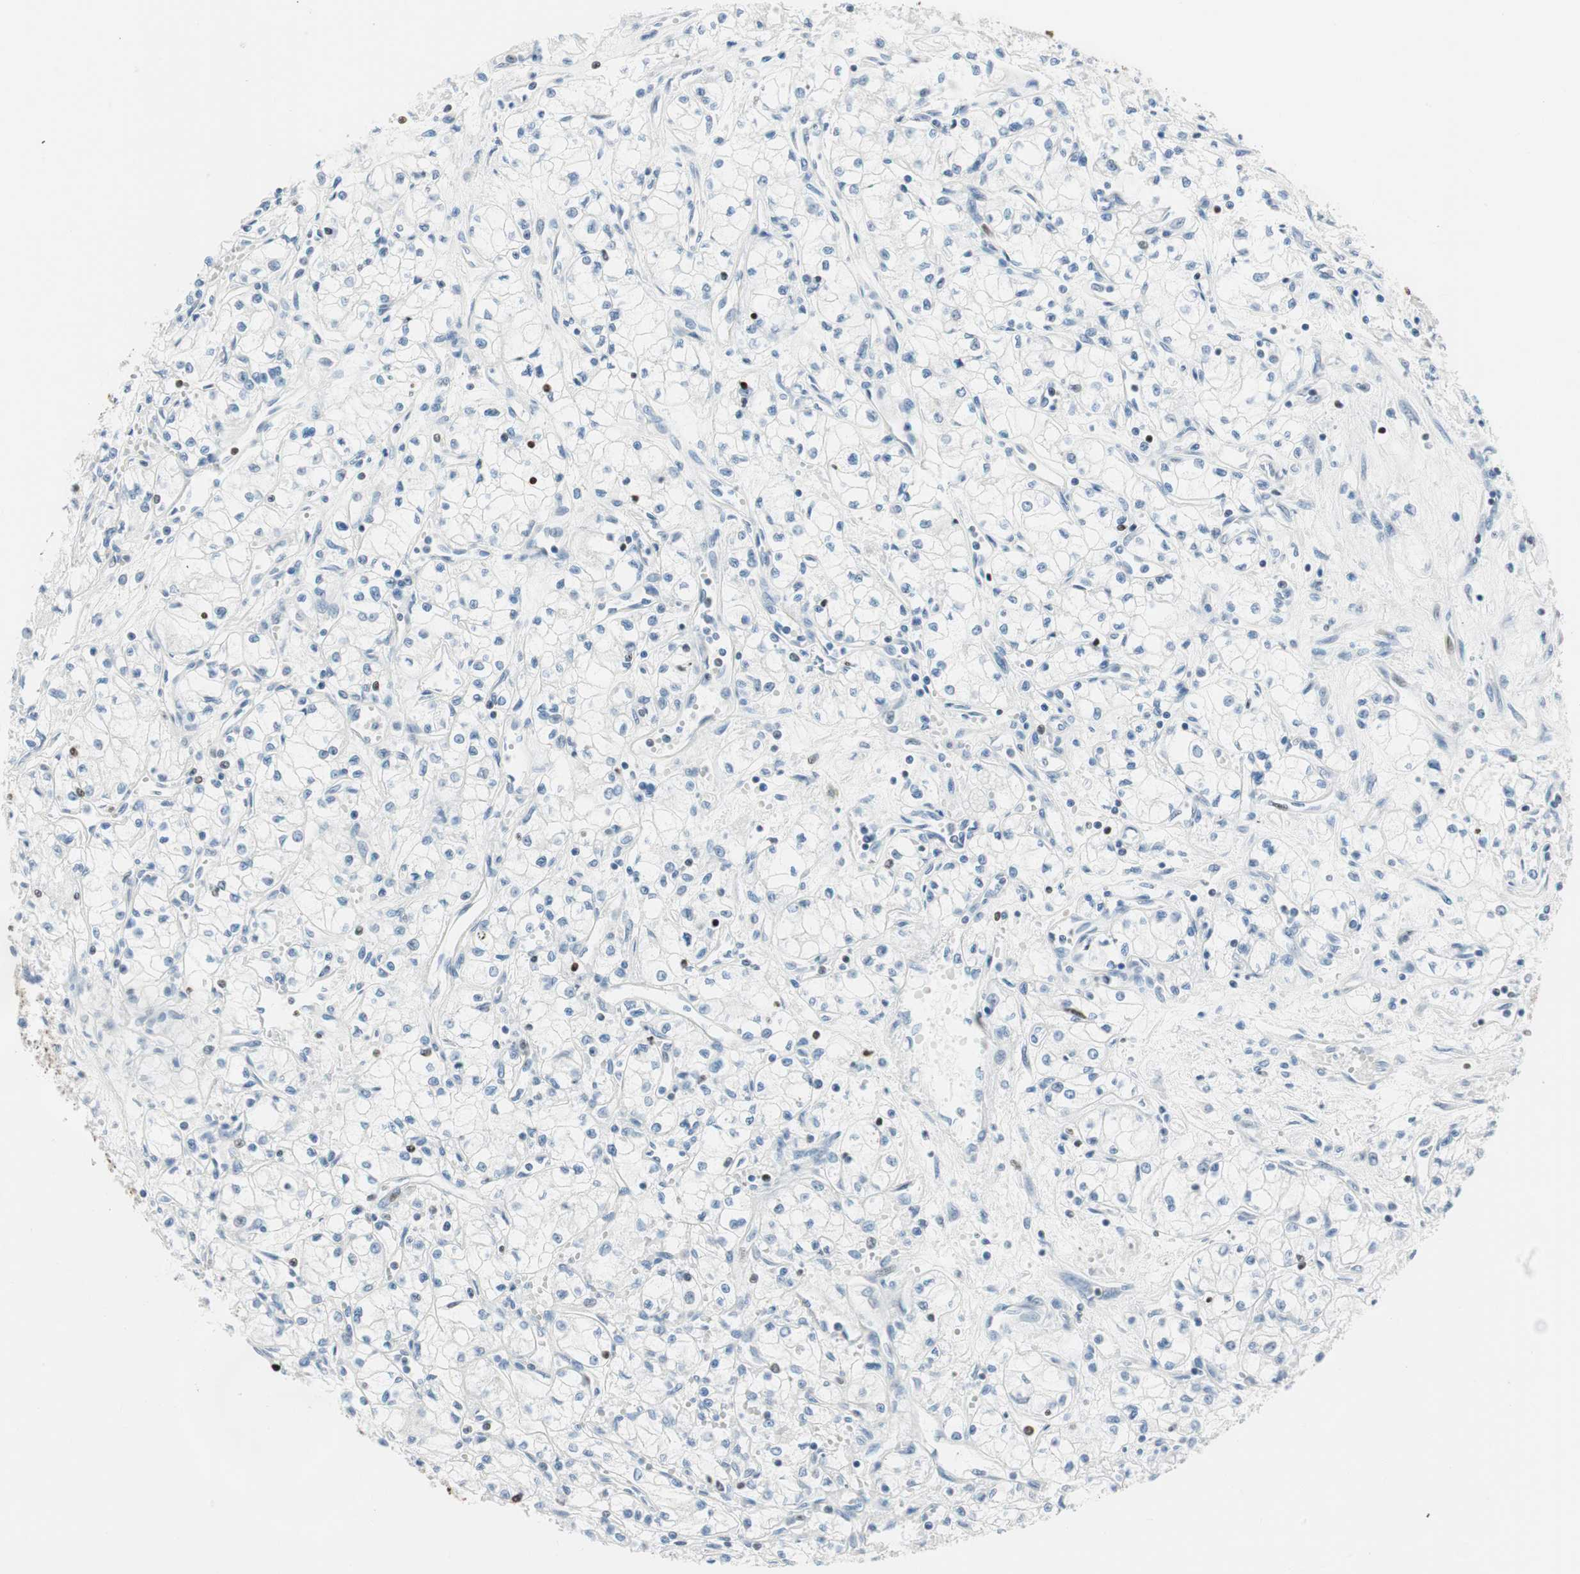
{"staining": {"intensity": "weak", "quantity": "<25%", "location": "nuclear"}, "tissue": "renal cancer", "cell_type": "Tumor cells", "image_type": "cancer", "snomed": [{"axis": "morphology", "description": "Normal tissue, NOS"}, {"axis": "morphology", "description": "Adenocarcinoma, NOS"}, {"axis": "topography", "description": "Kidney"}], "caption": "Immunohistochemical staining of human adenocarcinoma (renal) reveals no significant positivity in tumor cells.", "gene": "EZH2", "patient": {"sex": "male", "age": 59}}